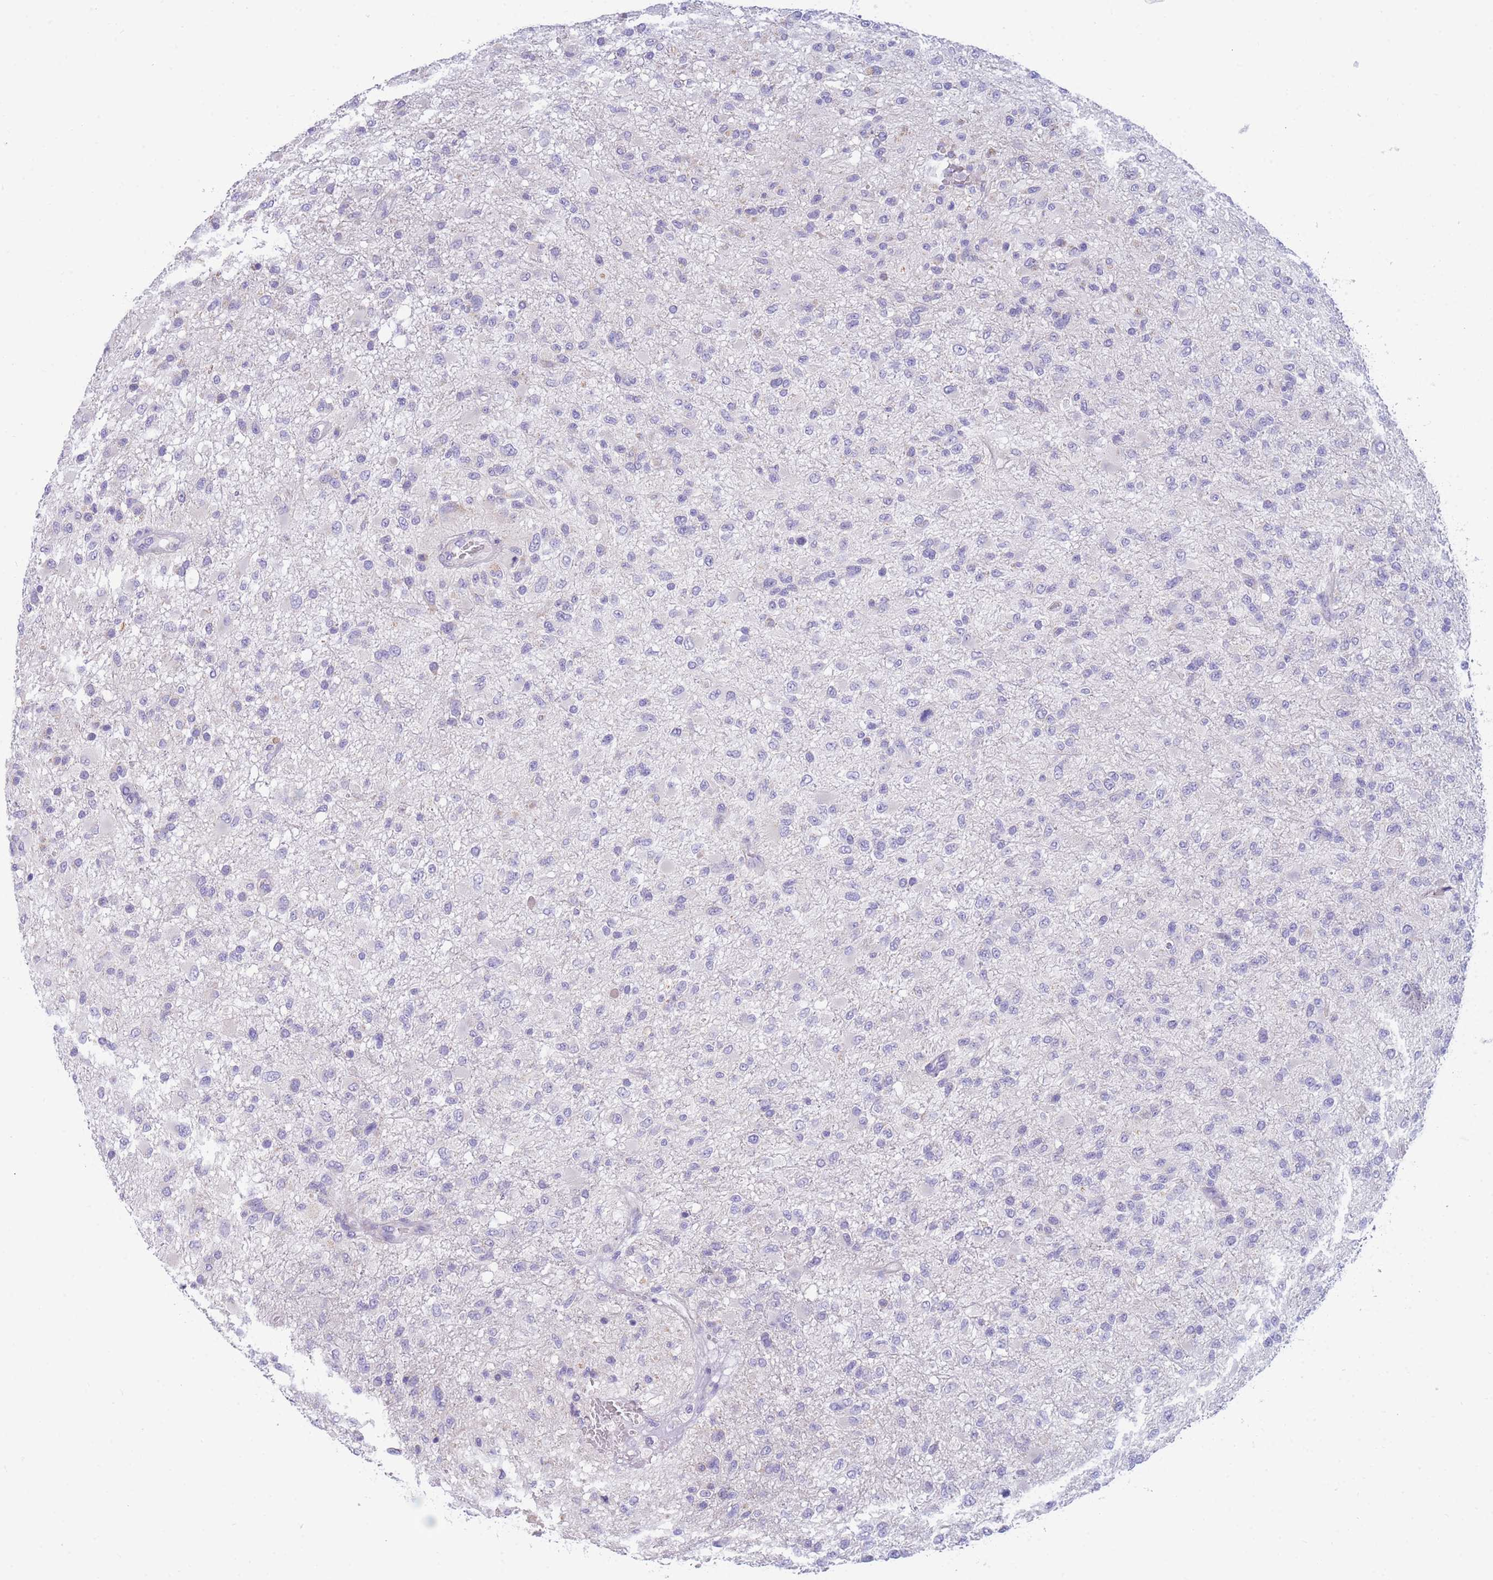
{"staining": {"intensity": "negative", "quantity": "none", "location": "none"}, "tissue": "glioma", "cell_type": "Tumor cells", "image_type": "cancer", "snomed": [{"axis": "morphology", "description": "Glioma, malignant, High grade"}, {"axis": "topography", "description": "Brain"}], "caption": "The IHC photomicrograph has no significant expression in tumor cells of malignant glioma (high-grade) tissue. (Brightfield microscopy of DAB (3,3'-diaminobenzidine) immunohistochemistry (IHC) at high magnification).", "gene": "DHRS11", "patient": {"sex": "female", "age": 74}}